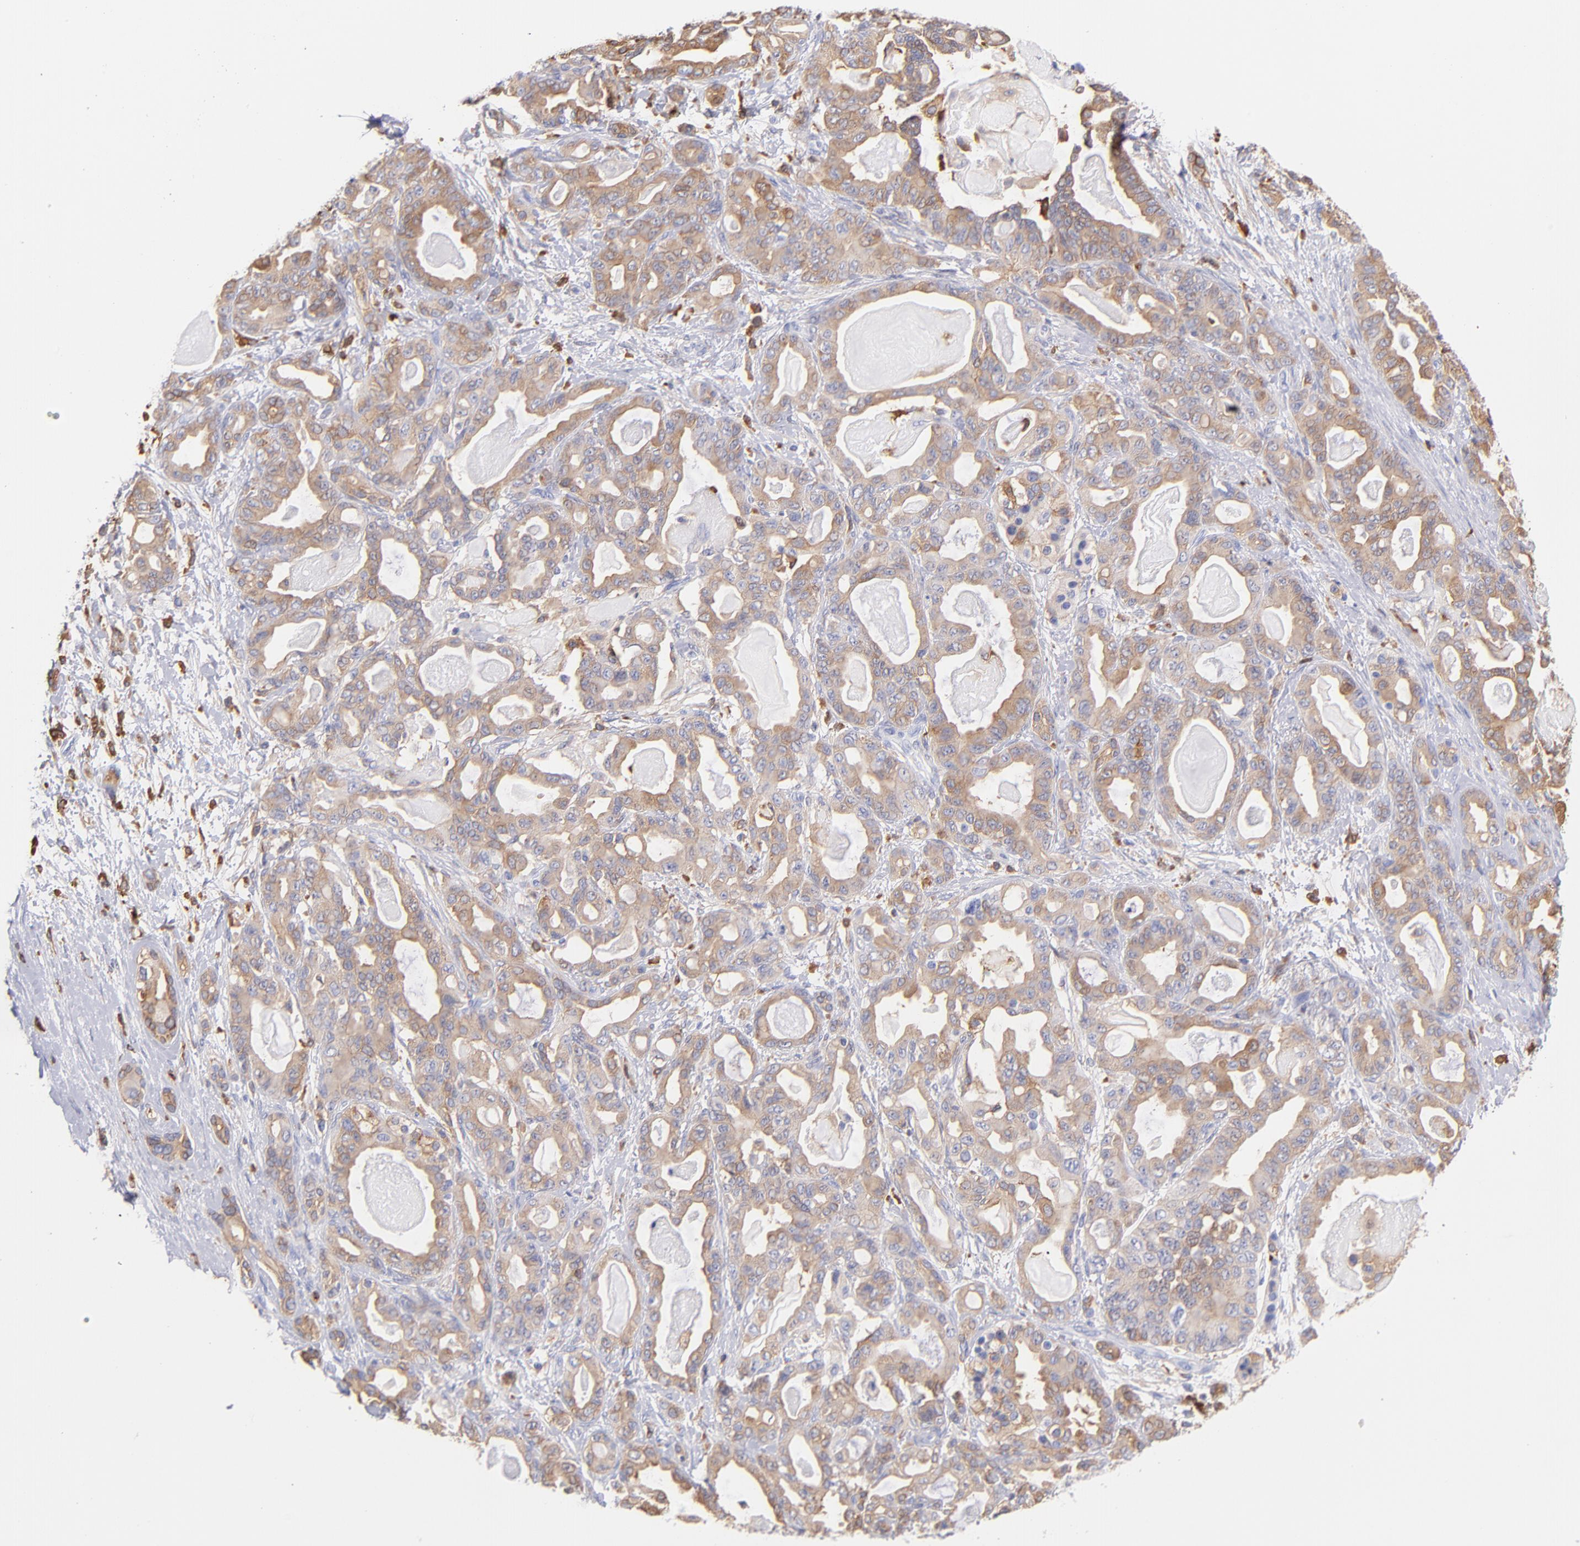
{"staining": {"intensity": "moderate", "quantity": ">75%", "location": "cytoplasmic/membranous"}, "tissue": "pancreatic cancer", "cell_type": "Tumor cells", "image_type": "cancer", "snomed": [{"axis": "morphology", "description": "Adenocarcinoma, NOS"}, {"axis": "topography", "description": "Pancreas"}], "caption": "Adenocarcinoma (pancreatic) stained with a brown dye shows moderate cytoplasmic/membranous positive expression in about >75% of tumor cells.", "gene": "PRKCA", "patient": {"sex": "male", "age": 63}}